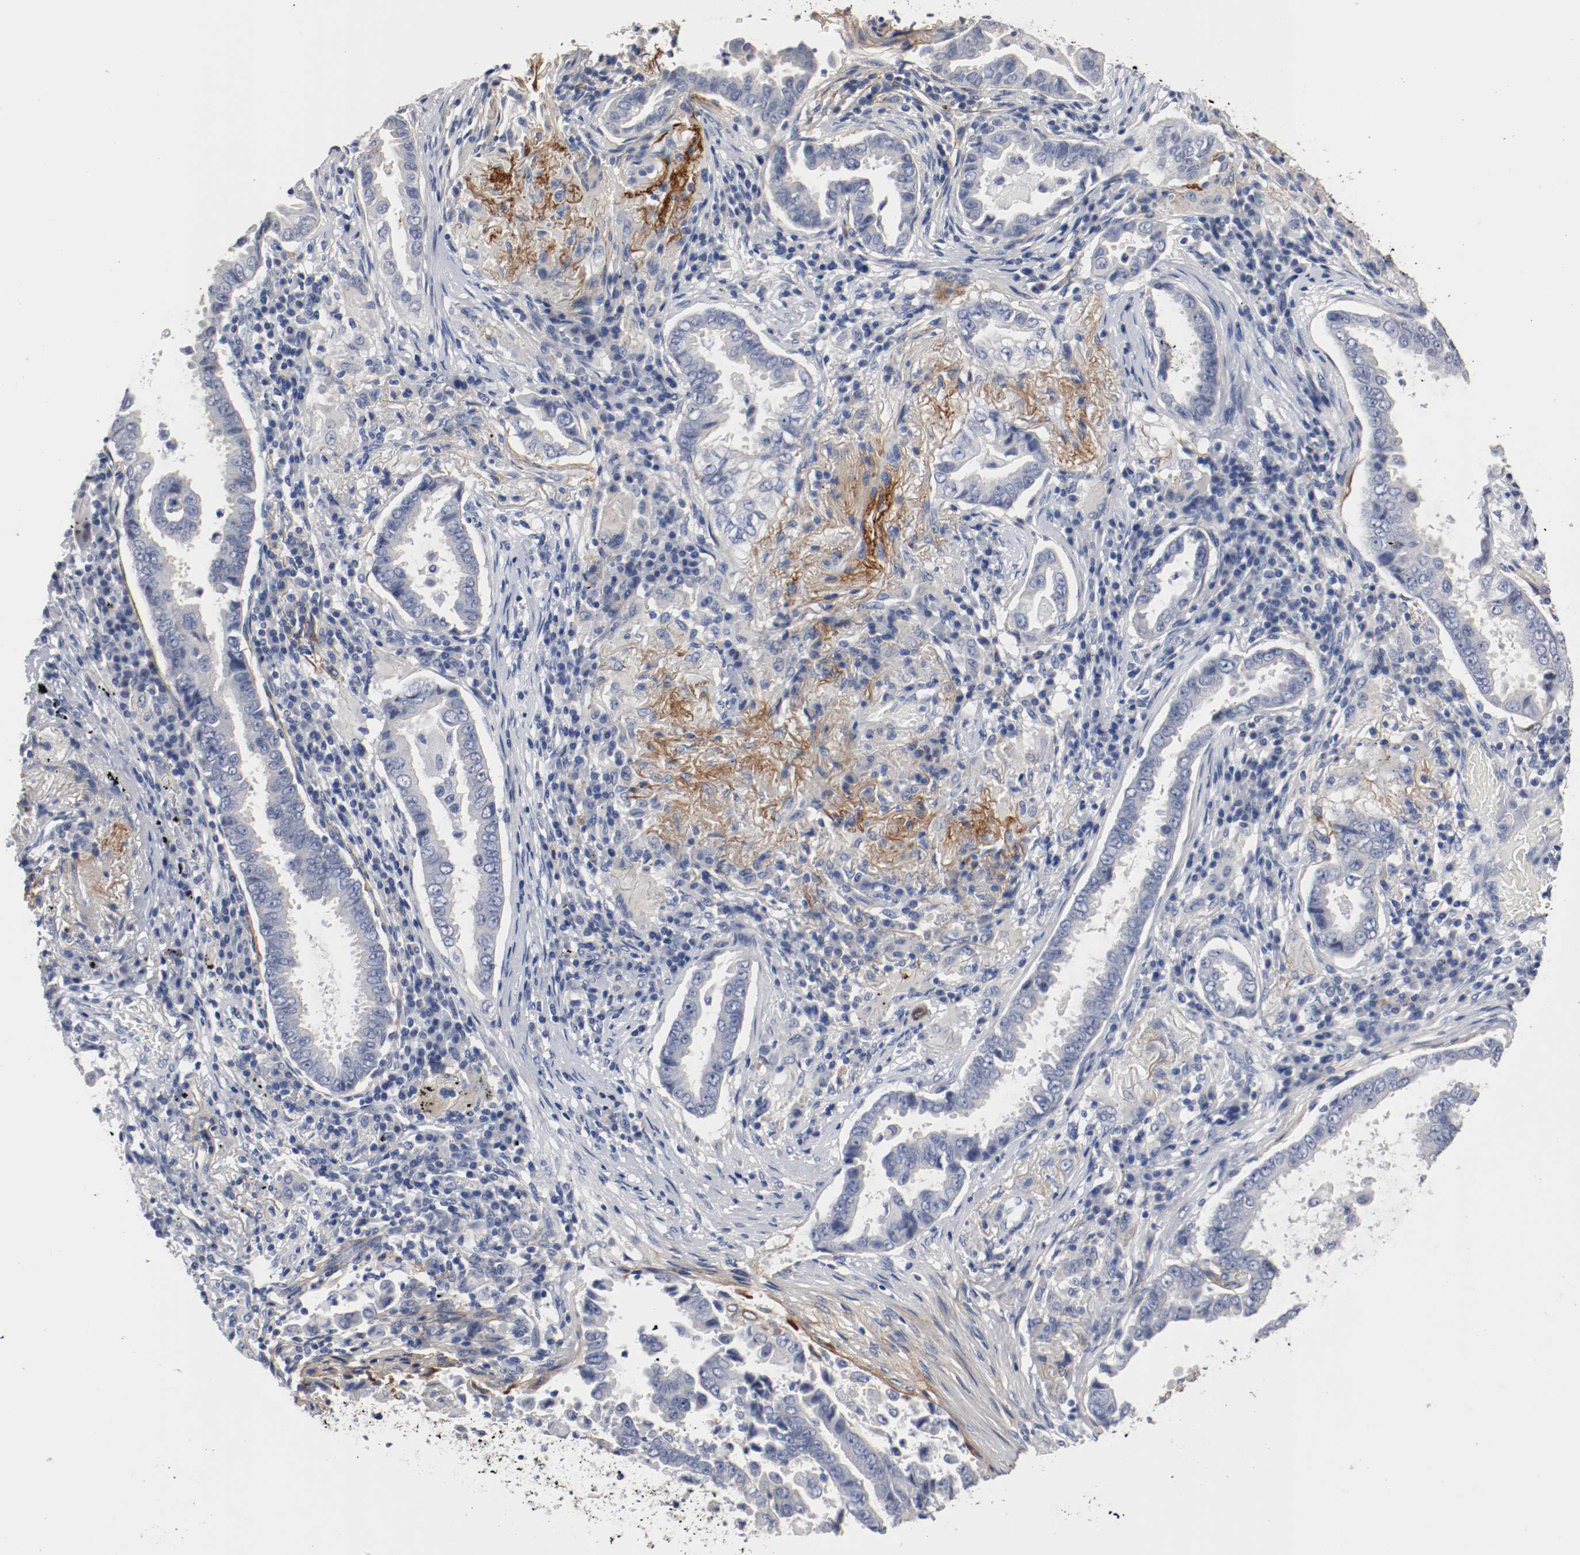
{"staining": {"intensity": "negative", "quantity": "none", "location": "none"}, "tissue": "lung cancer", "cell_type": "Tumor cells", "image_type": "cancer", "snomed": [{"axis": "morphology", "description": "Normal tissue, NOS"}, {"axis": "morphology", "description": "Inflammation, NOS"}, {"axis": "morphology", "description": "Adenocarcinoma, NOS"}, {"axis": "topography", "description": "Lung"}], "caption": "An image of adenocarcinoma (lung) stained for a protein exhibits no brown staining in tumor cells.", "gene": "TNC", "patient": {"sex": "female", "age": 64}}